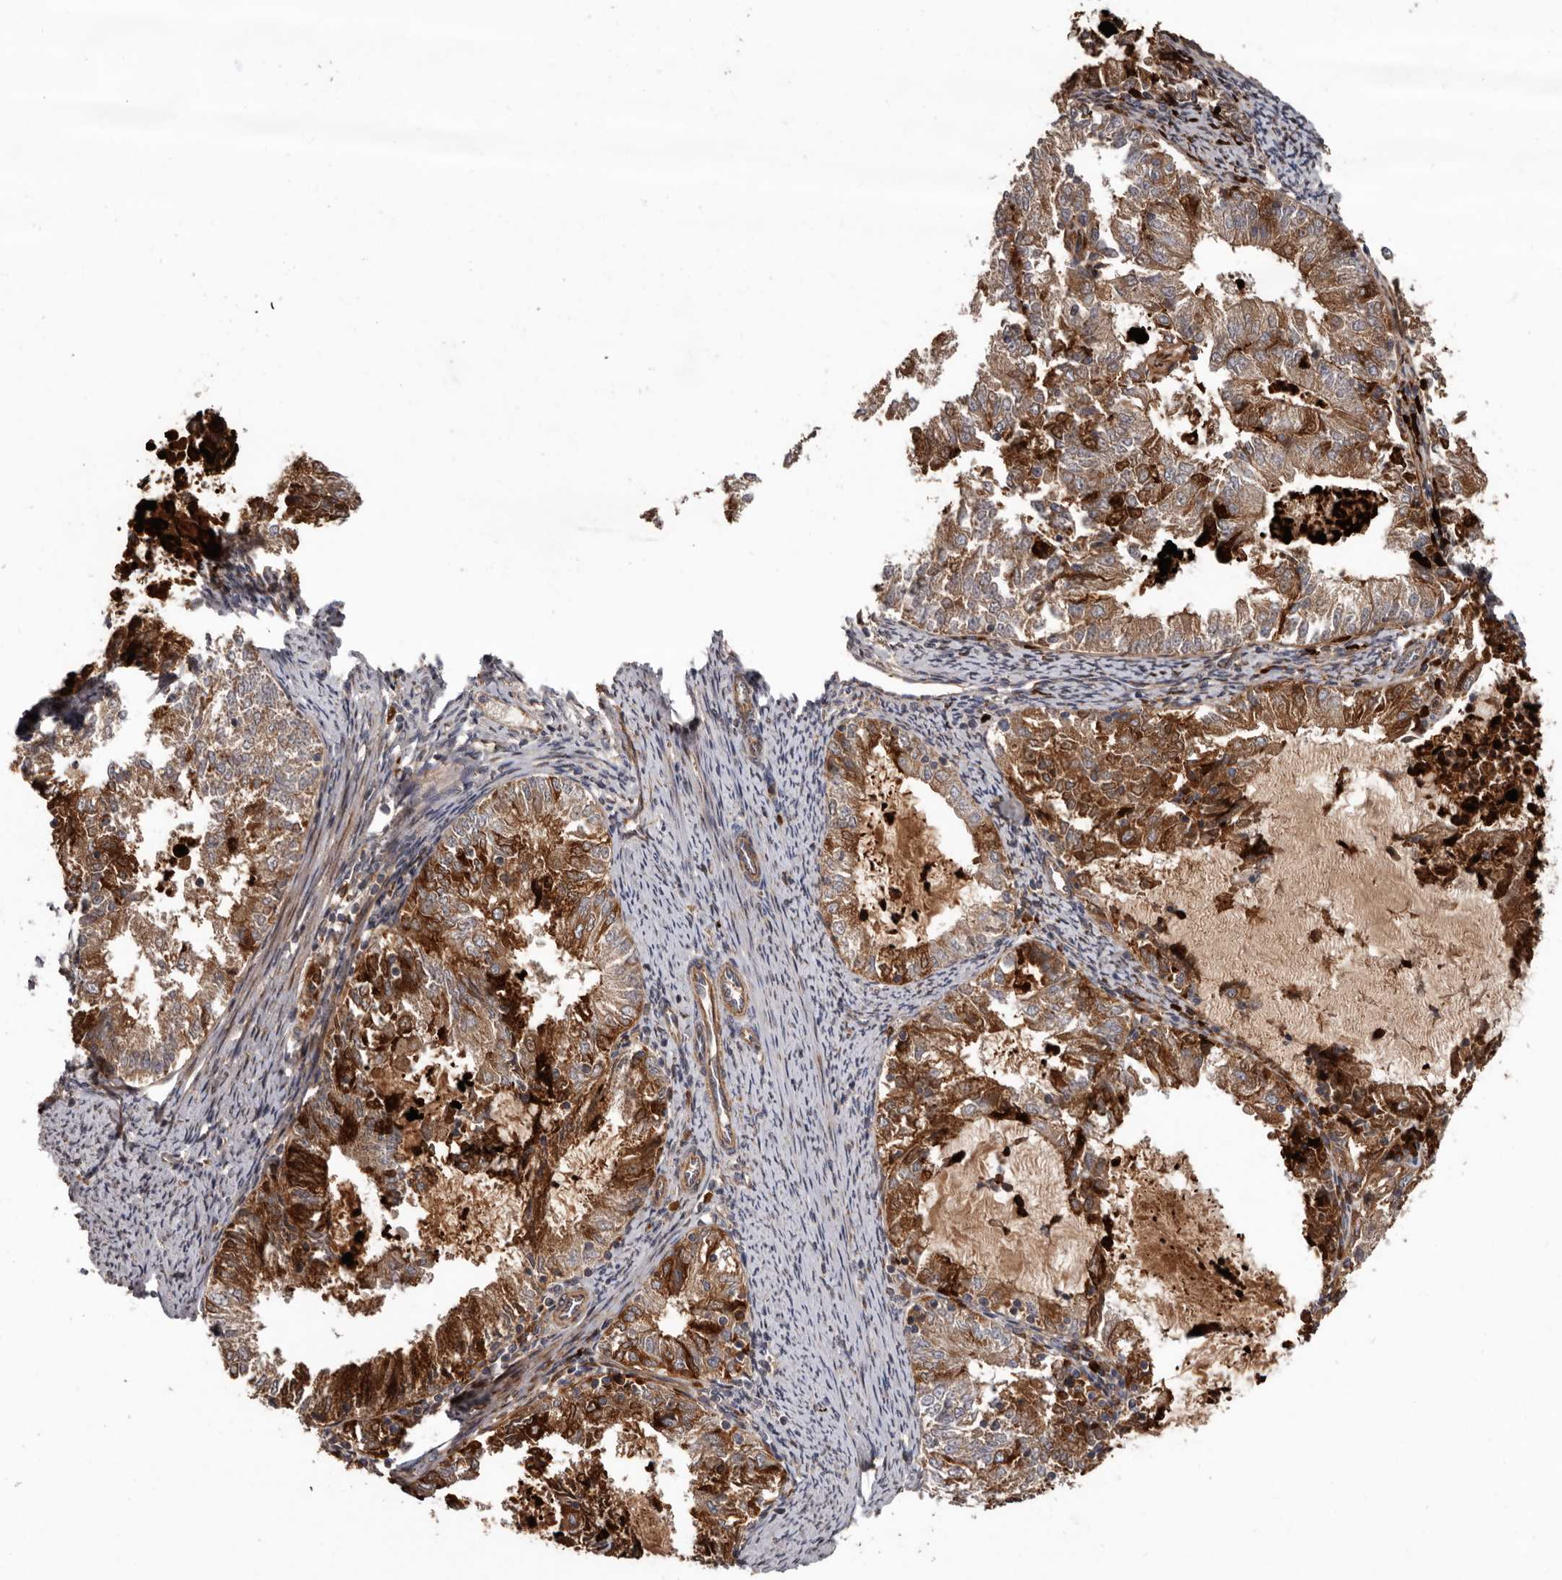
{"staining": {"intensity": "moderate", "quantity": ">75%", "location": "cytoplasmic/membranous"}, "tissue": "endometrial cancer", "cell_type": "Tumor cells", "image_type": "cancer", "snomed": [{"axis": "morphology", "description": "Adenocarcinoma, NOS"}, {"axis": "topography", "description": "Endometrium"}], "caption": "This is an image of immunohistochemistry (IHC) staining of endometrial adenocarcinoma, which shows moderate positivity in the cytoplasmic/membranous of tumor cells.", "gene": "ARHGEF5", "patient": {"sex": "female", "age": 57}}